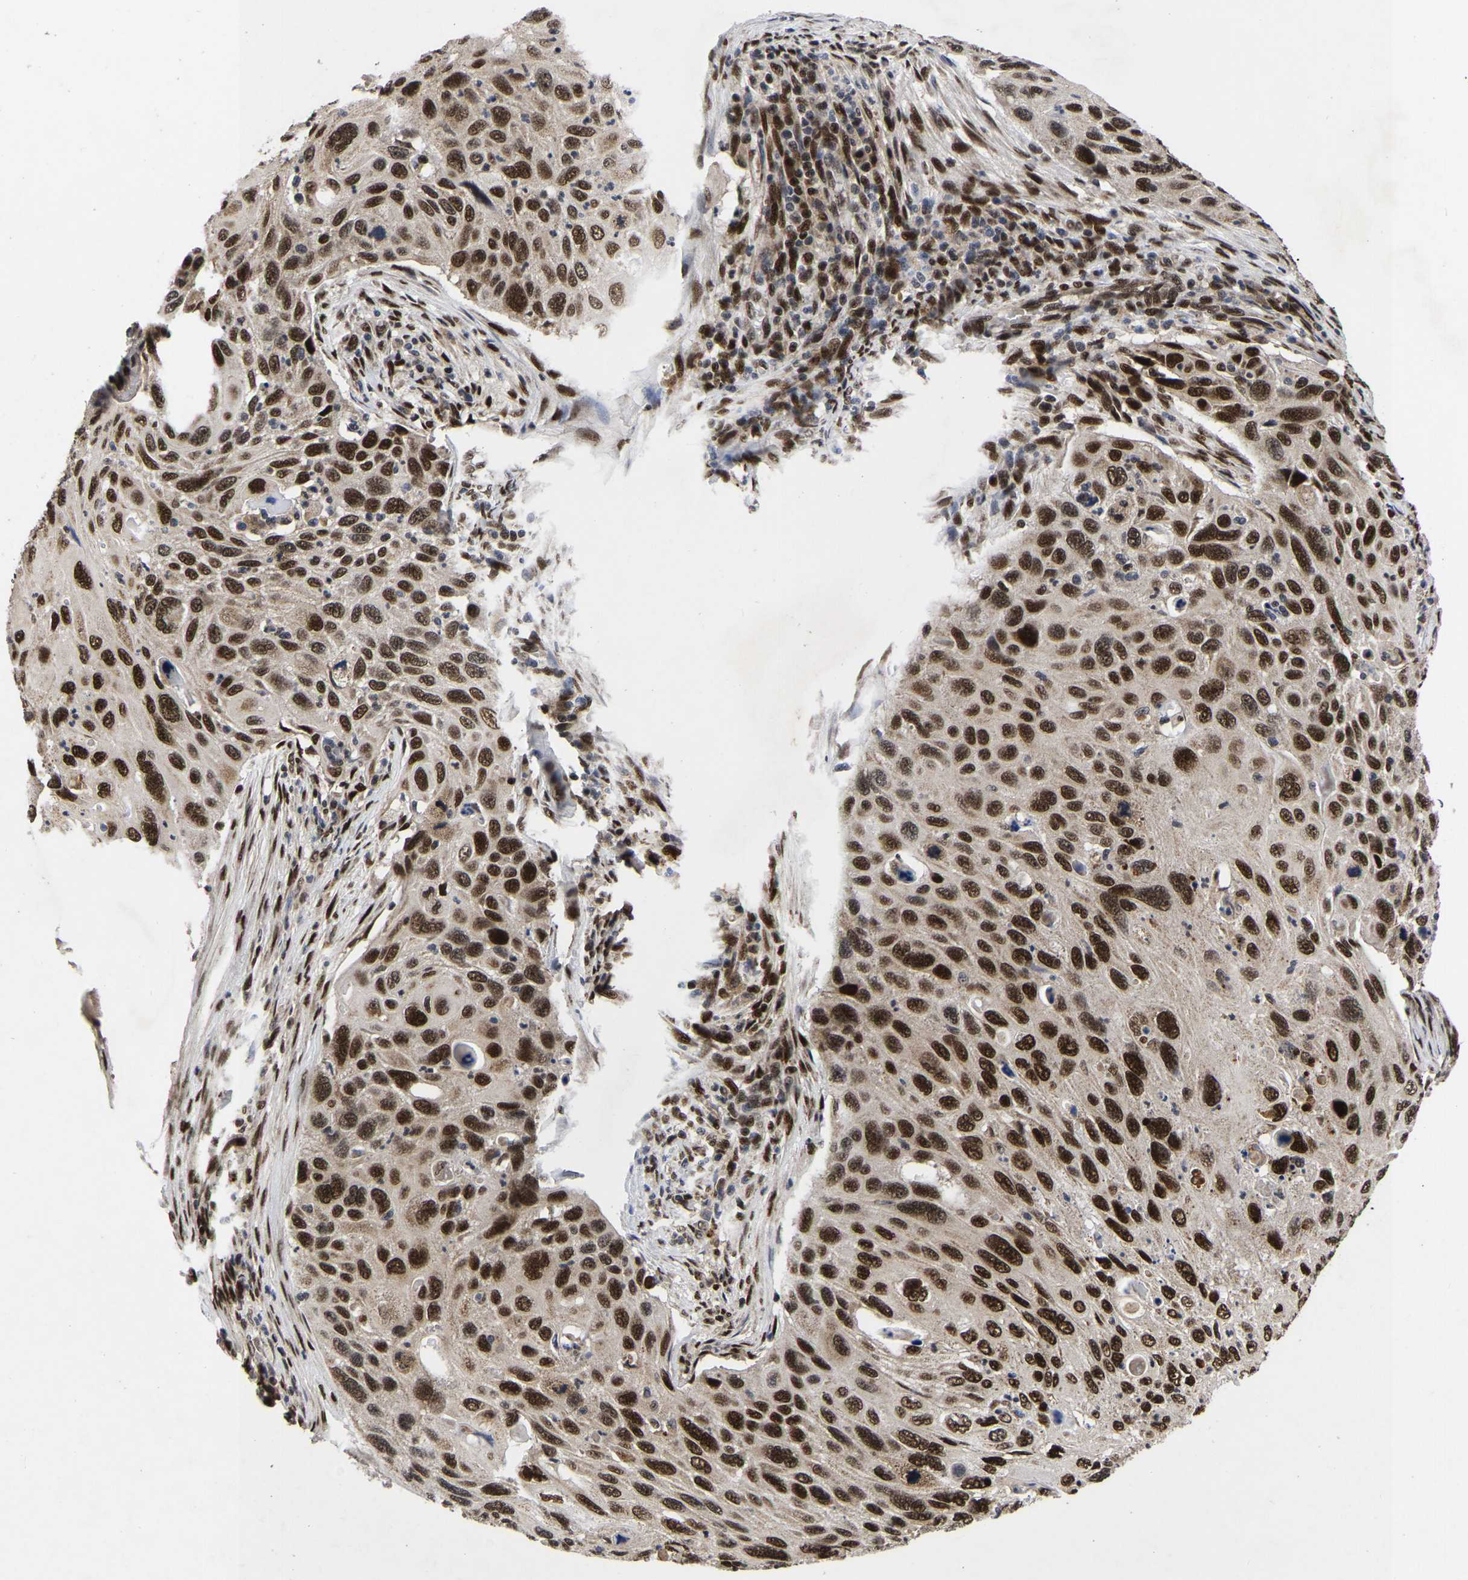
{"staining": {"intensity": "strong", "quantity": ">75%", "location": "nuclear"}, "tissue": "cervical cancer", "cell_type": "Tumor cells", "image_type": "cancer", "snomed": [{"axis": "morphology", "description": "Squamous cell carcinoma, NOS"}, {"axis": "topography", "description": "Cervix"}], "caption": "Immunohistochemistry (DAB) staining of squamous cell carcinoma (cervical) exhibits strong nuclear protein positivity in approximately >75% of tumor cells.", "gene": "JUNB", "patient": {"sex": "female", "age": 70}}